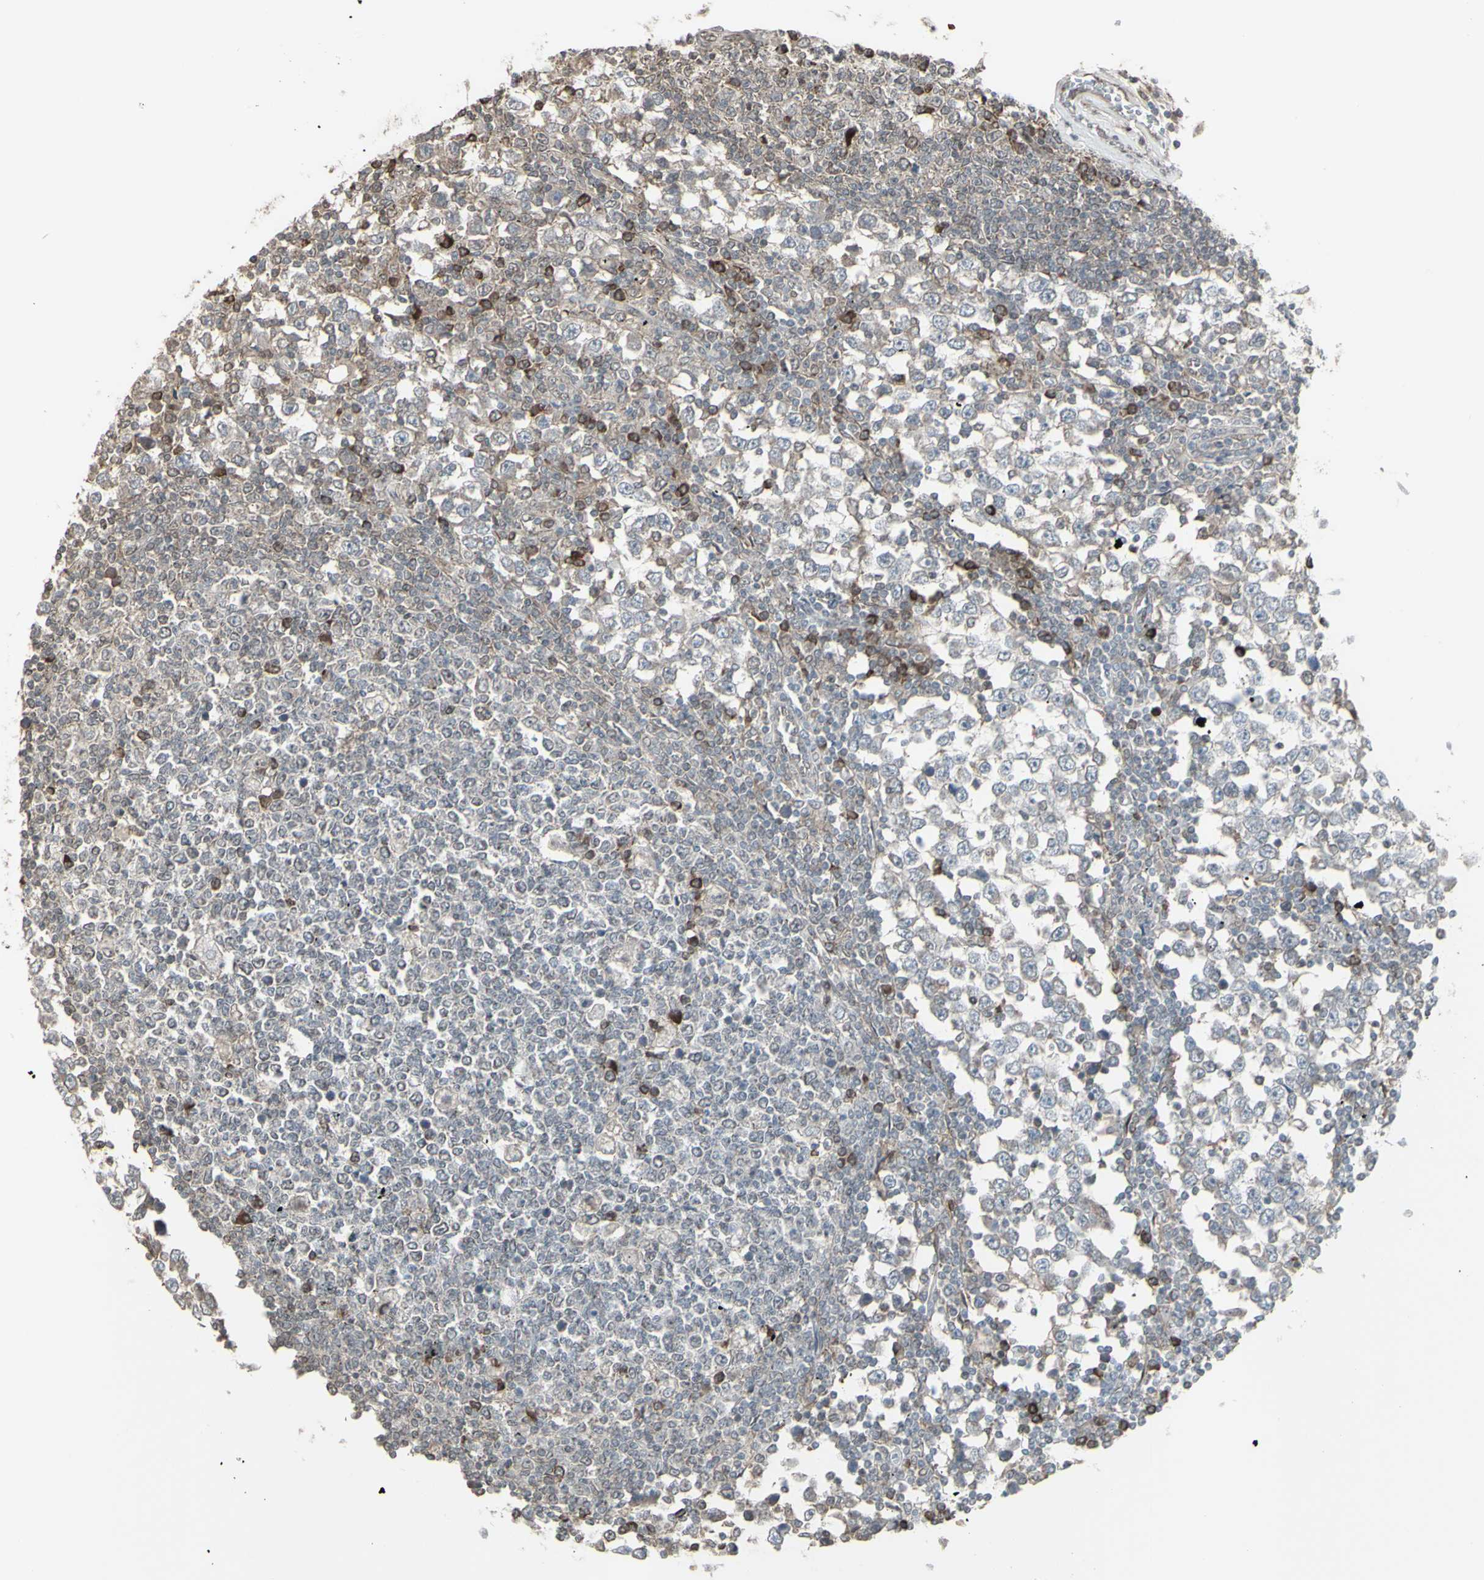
{"staining": {"intensity": "negative", "quantity": "none", "location": "none"}, "tissue": "testis cancer", "cell_type": "Tumor cells", "image_type": "cancer", "snomed": [{"axis": "morphology", "description": "Seminoma, NOS"}, {"axis": "topography", "description": "Testis"}], "caption": "The photomicrograph exhibits no significant expression in tumor cells of testis seminoma. (DAB (3,3'-diaminobenzidine) immunohistochemistry (IHC), high magnification).", "gene": "CD33", "patient": {"sex": "male", "age": 65}}